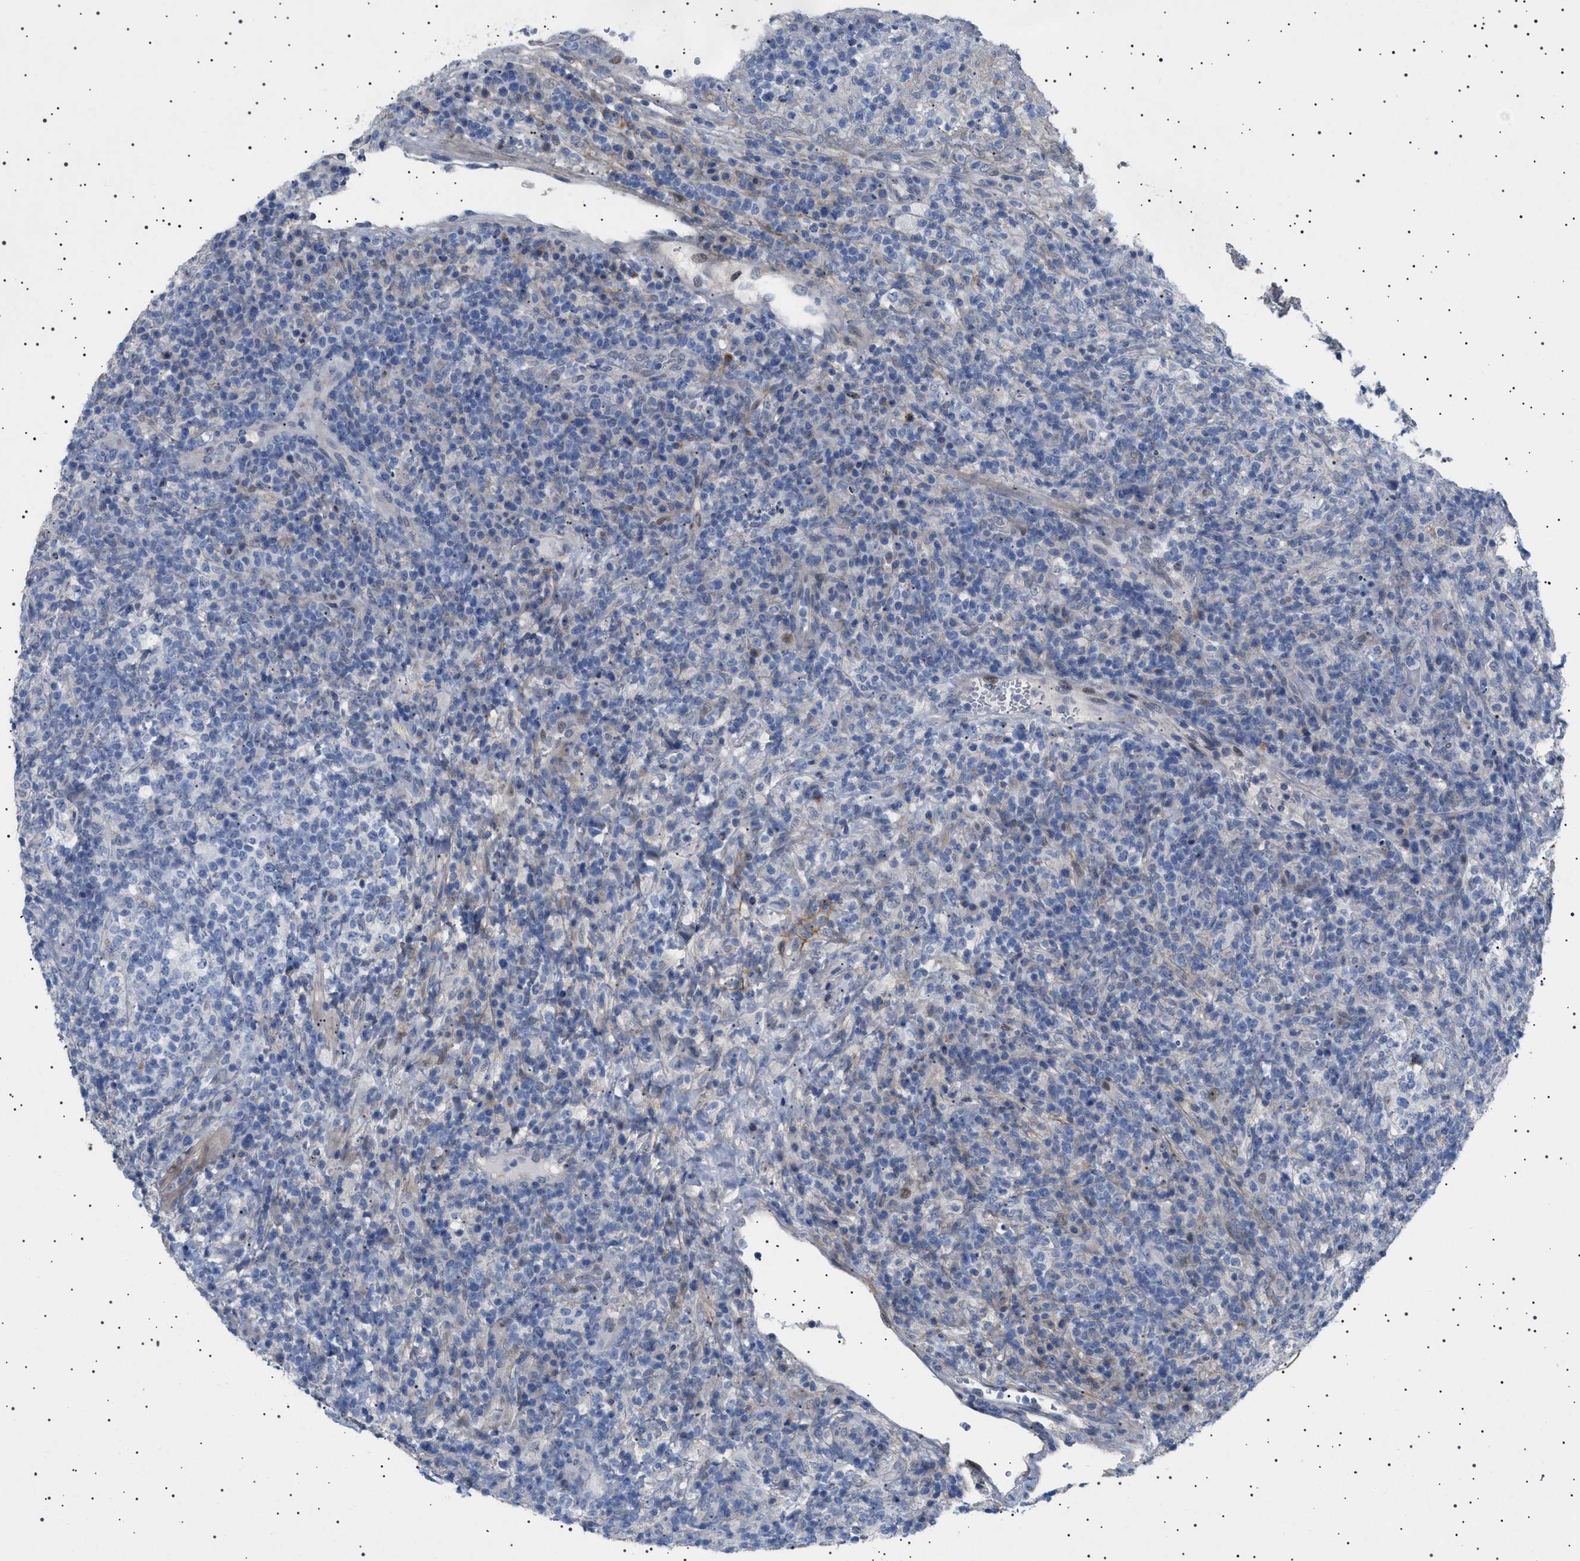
{"staining": {"intensity": "negative", "quantity": "none", "location": "none"}, "tissue": "lymphoma", "cell_type": "Tumor cells", "image_type": "cancer", "snomed": [{"axis": "morphology", "description": "Malignant lymphoma, non-Hodgkin's type, High grade"}, {"axis": "topography", "description": "Lymph node"}], "caption": "Image shows no protein expression in tumor cells of high-grade malignant lymphoma, non-Hodgkin's type tissue. The staining is performed using DAB brown chromogen with nuclei counter-stained in using hematoxylin.", "gene": "HTR1A", "patient": {"sex": "female", "age": 76}}